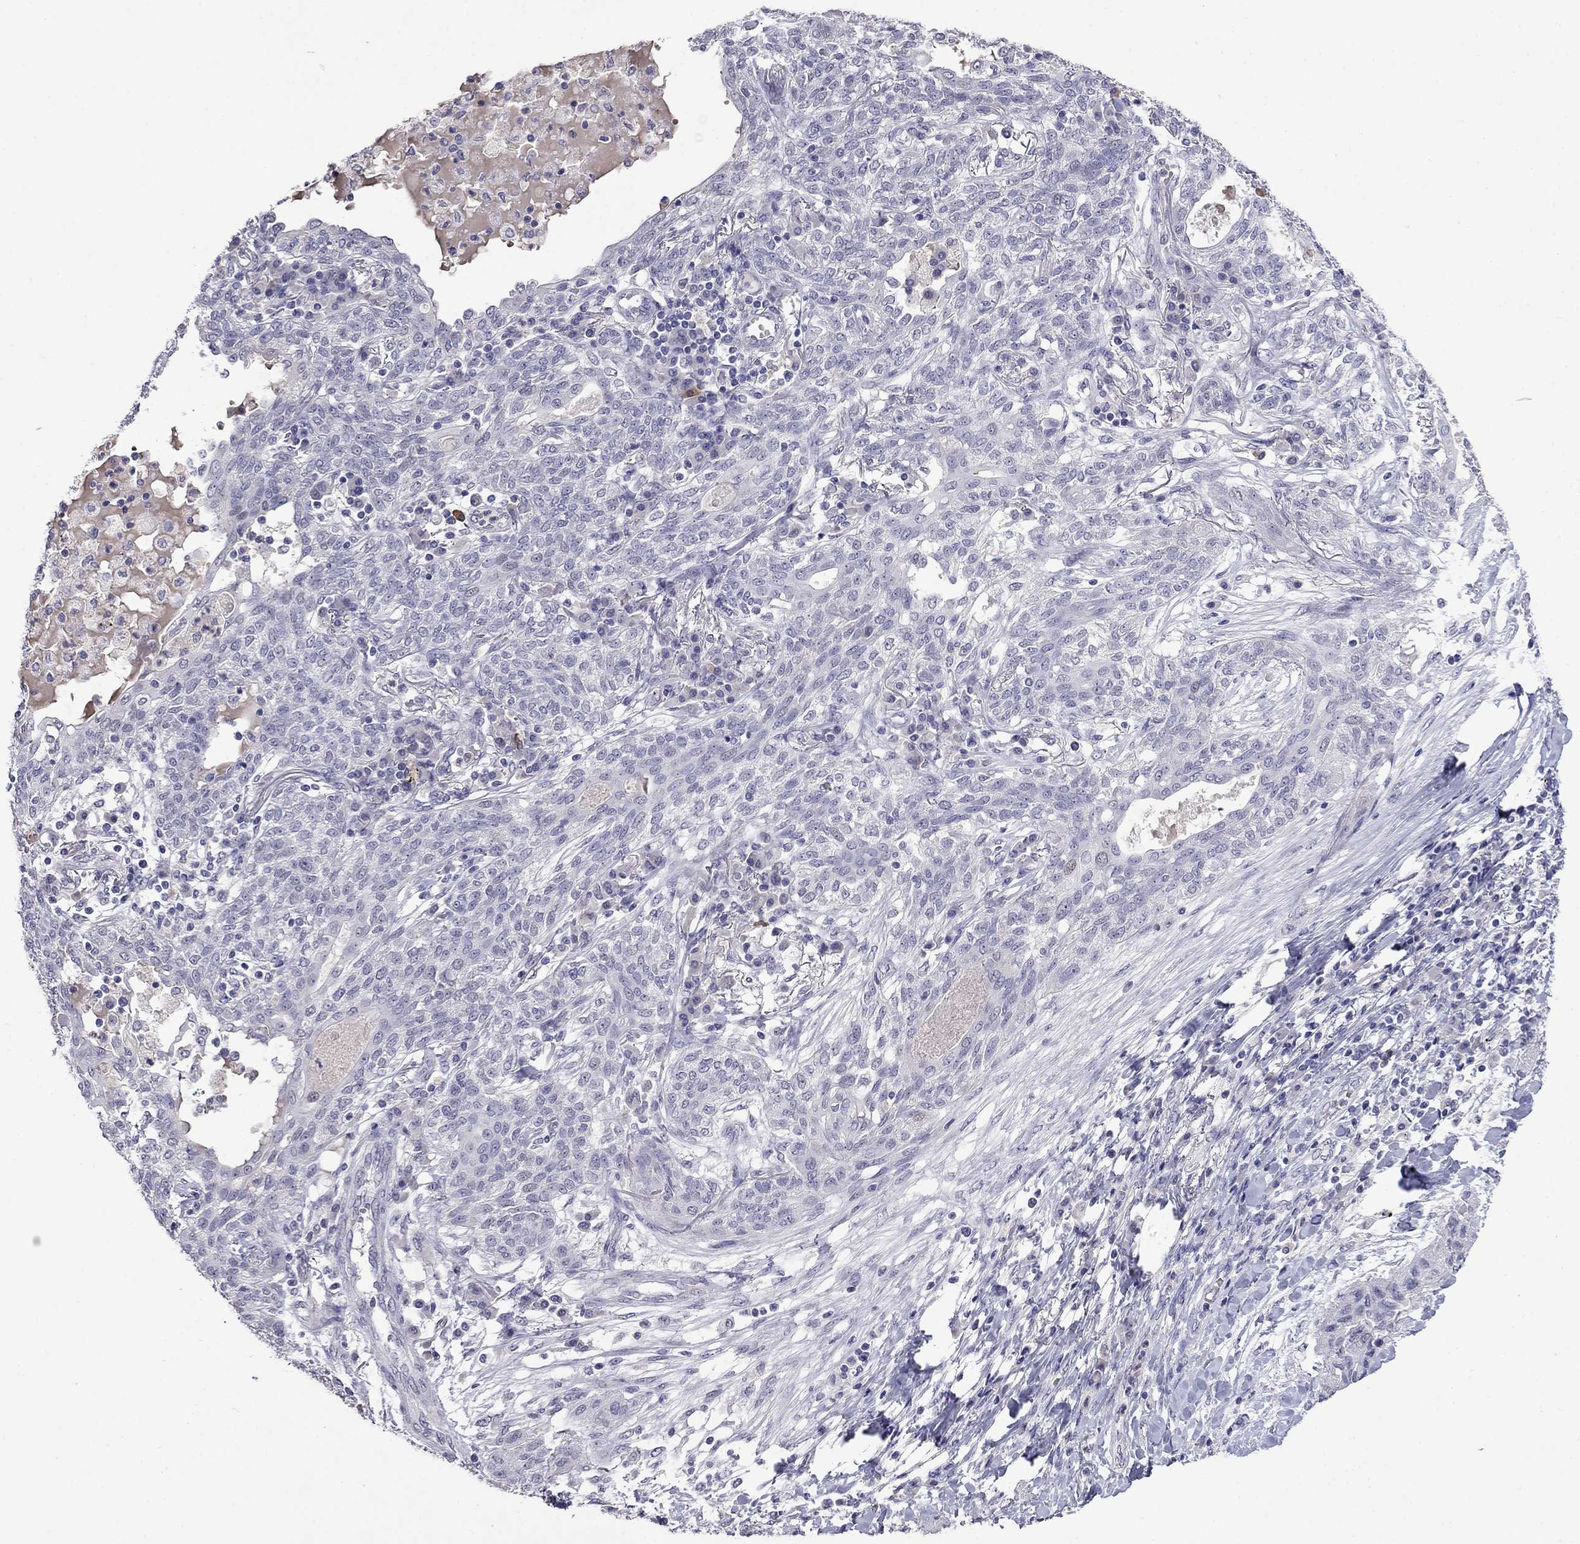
{"staining": {"intensity": "negative", "quantity": "none", "location": "none"}, "tissue": "lung cancer", "cell_type": "Tumor cells", "image_type": "cancer", "snomed": [{"axis": "morphology", "description": "Squamous cell carcinoma, NOS"}, {"axis": "topography", "description": "Lung"}], "caption": "The immunohistochemistry photomicrograph has no significant positivity in tumor cells of lung cancer tissue.", "gene": "STAR", "patient": {"sex": "female", "age": 70}}